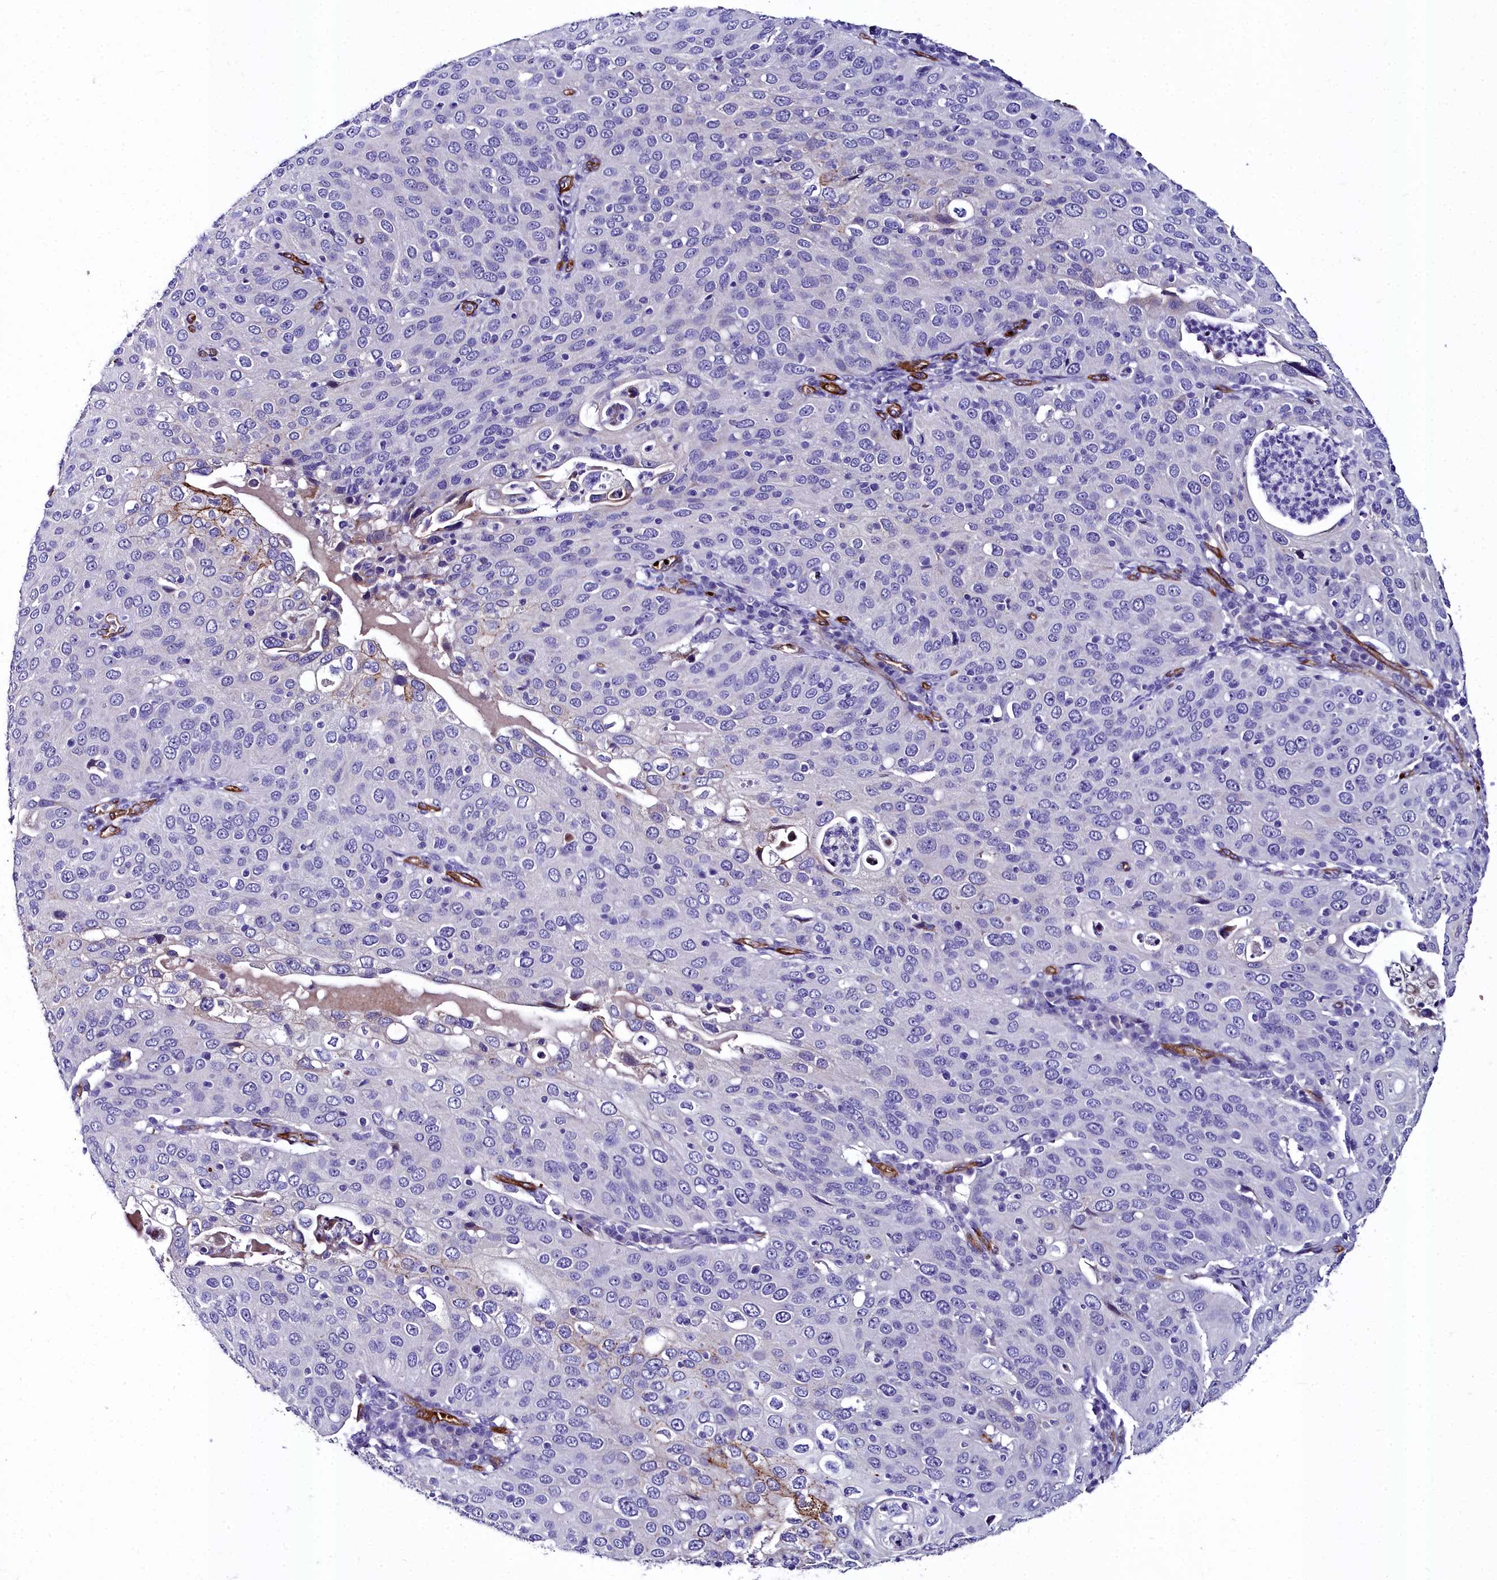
{"staining": {"intensity": "negative", "quantity": "none", "location": "none"}, "tissue": "cervical cancer", "cell_type": "Tumor cells", "image_type": "cancer", "snomed": [{"axis": "morphology", "description": "Squamous cell carcinoma, NOS"}, {"axis": "topography", "description": "Cervix"}], "caption": "DAB immunohistochemical staining of human squamous cell carcinoma (cervical) displays no significant expression in tumor cells.", "gene": "CYP4F11", "patient": {"sex": "female", "age": 36}}